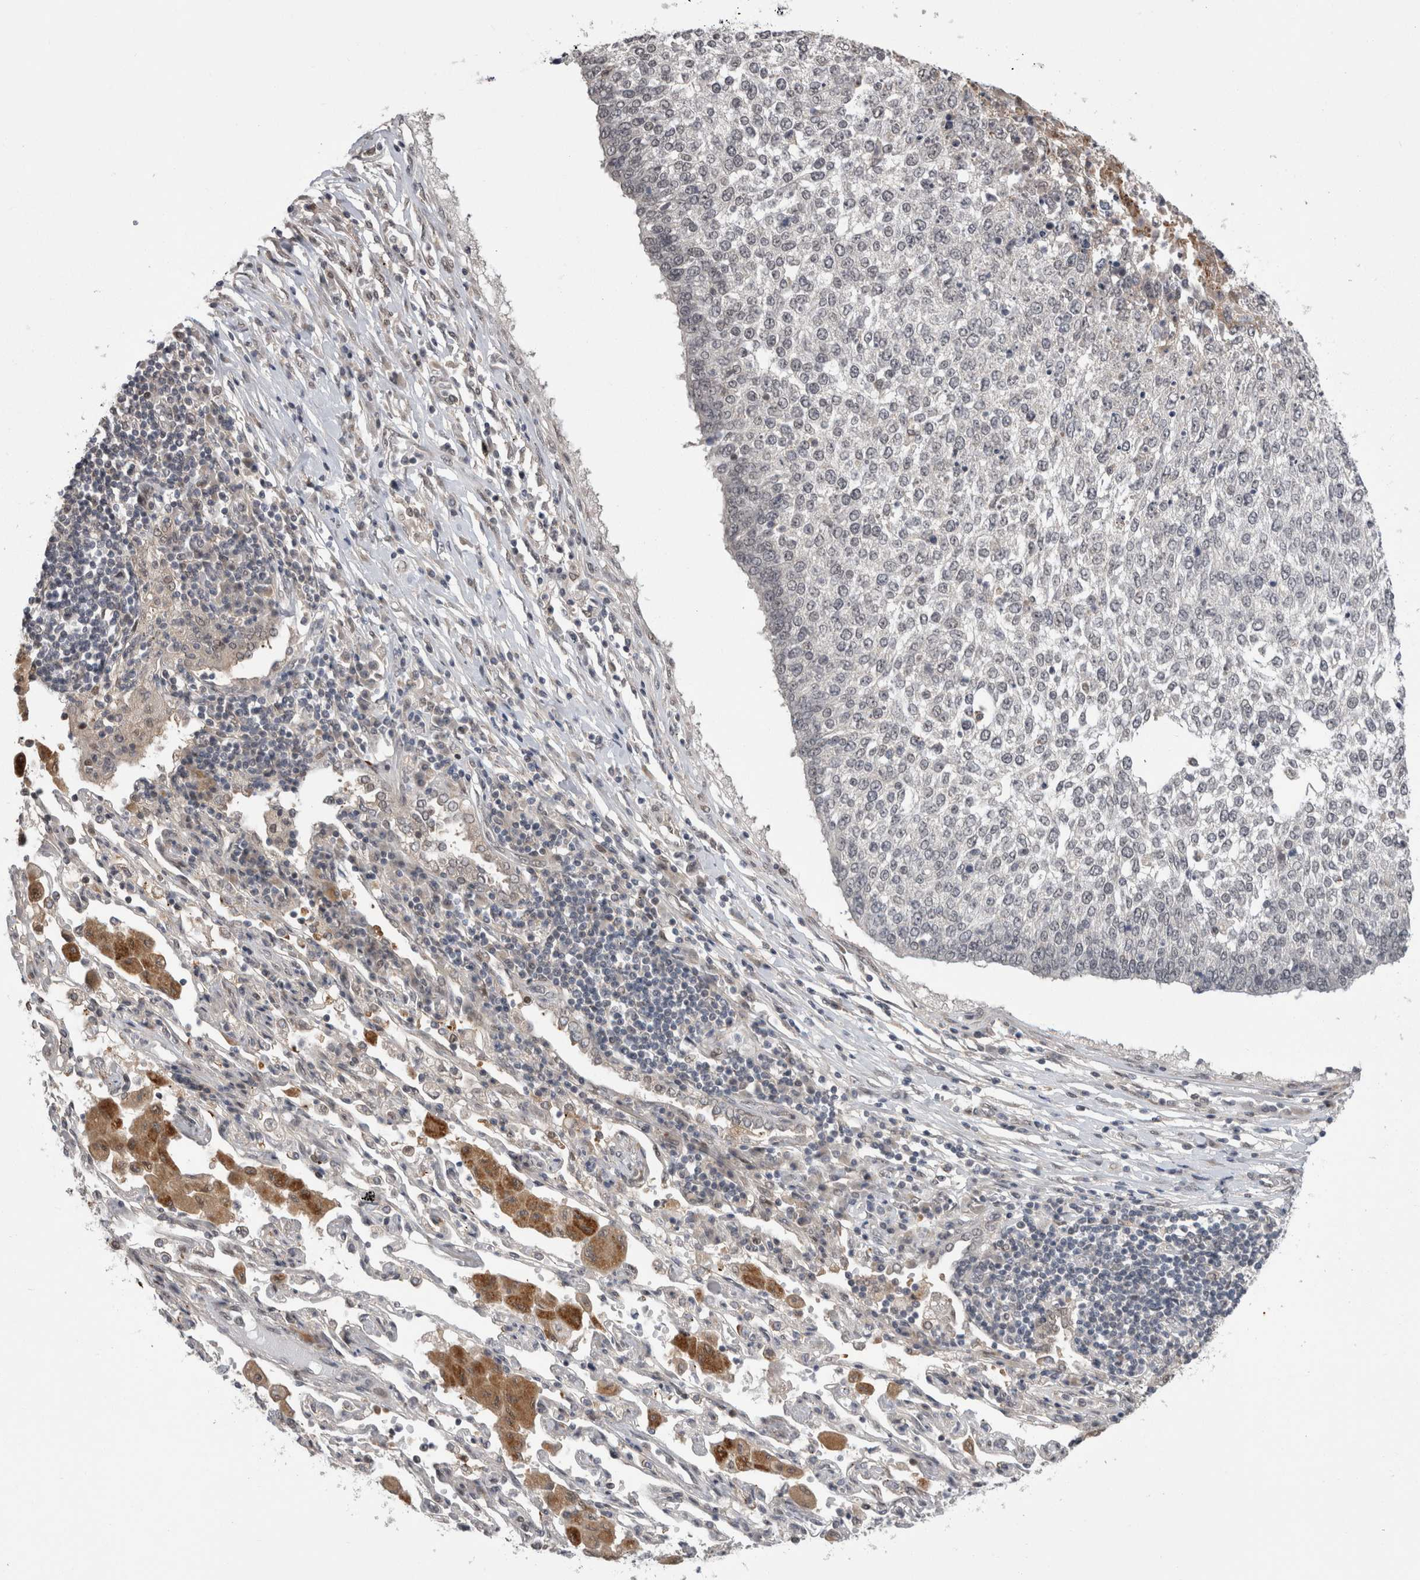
{"staining": {"intensity": "negative", "quantity": "none", "location": "none"}, "tissue": "lung cancer", "cell_type": "Tumor cells", "image_type": "cancer", "snomed": [{"axis": "morphology", "description": "Normal tissue, NOS"}, {"axis": "morphology", "description": "Squamous cell carcinoma, NOS"}, {"axis": "topography", "description": "Cartilage tissue"}, {"axis": "topography", "description": "Bronchus"}, {"axis": "topography", "description": "Lung"}, {"axis": "topography", "description": "Peripheral nerve tissue"}], "caption": "Histopathology image shows no protein positivity in tumor cells of lung cancer tissue.", "gene": "MTBP", "patient": {"sex": "female", "age": 49}}